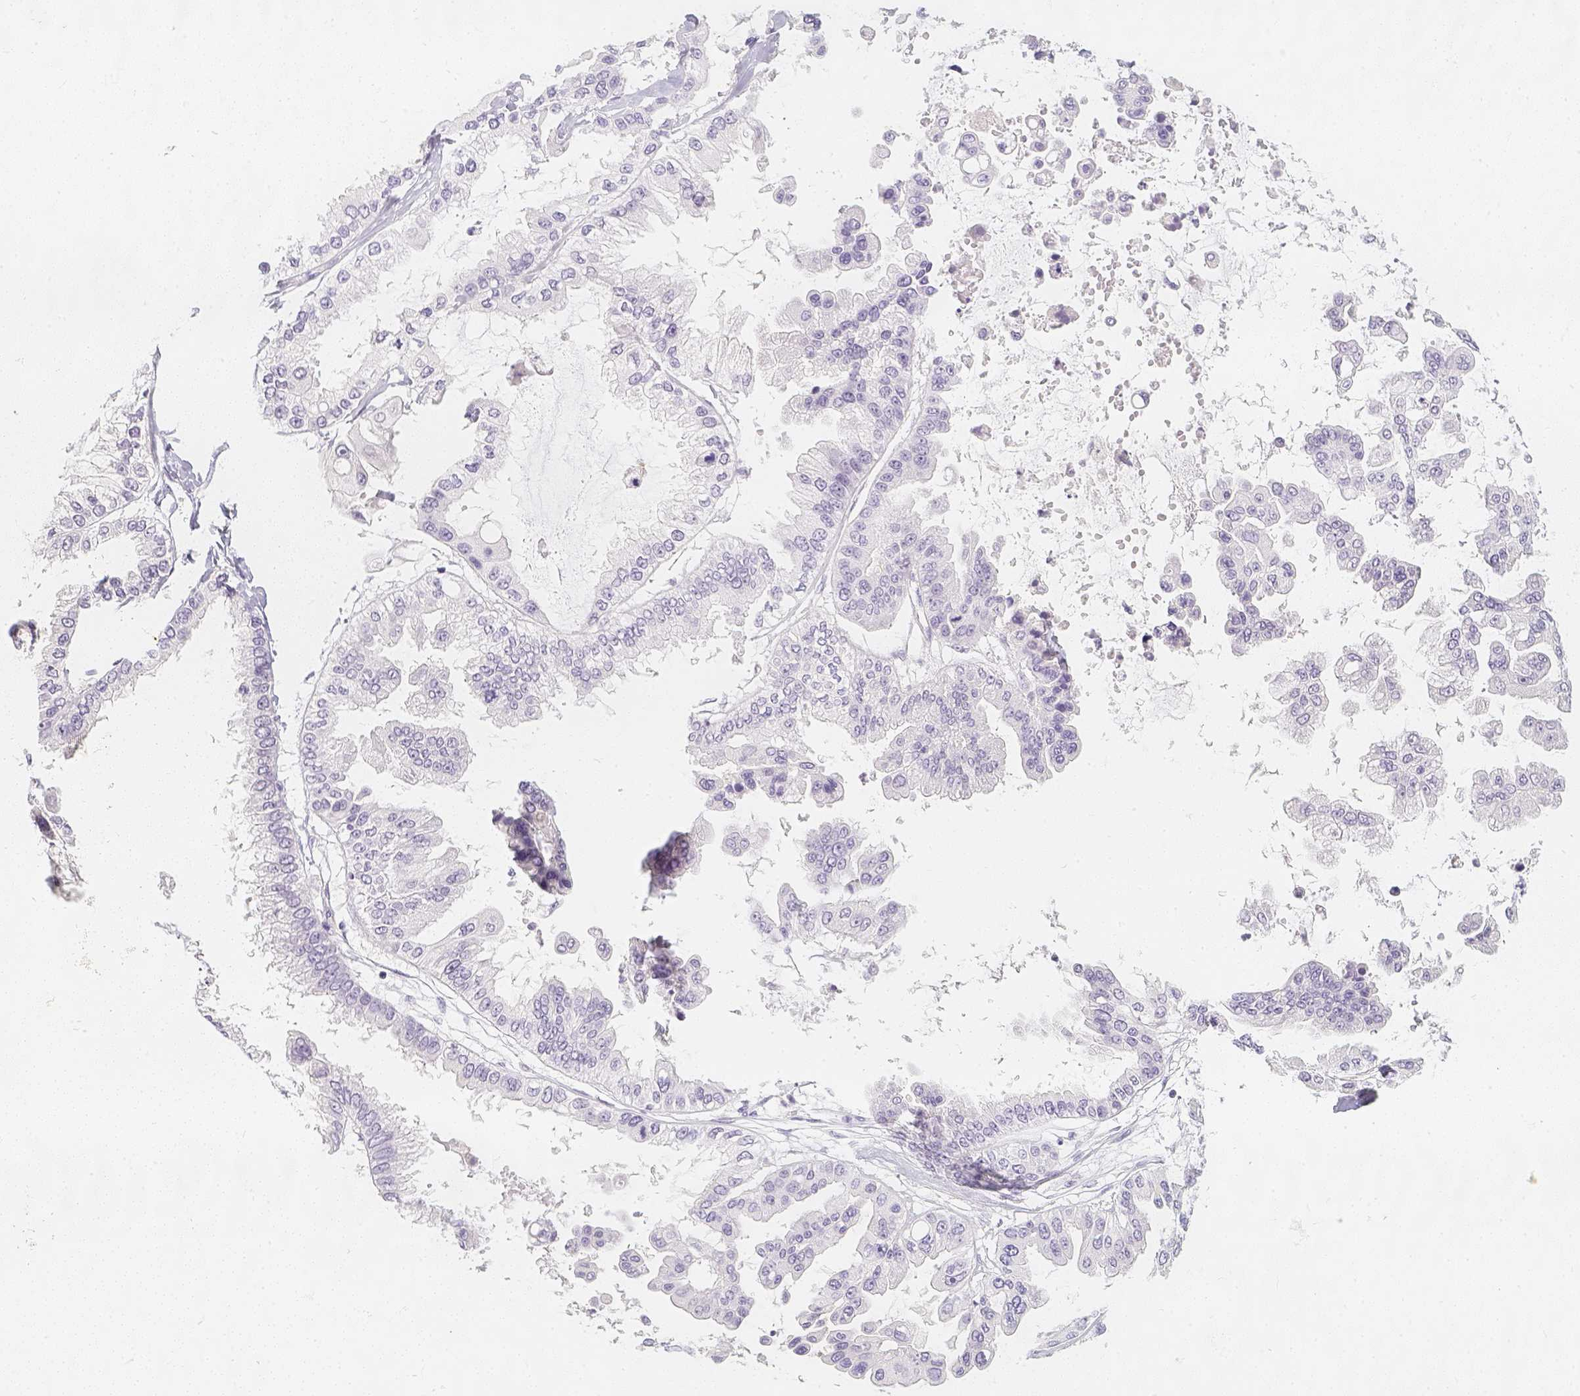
{"staining": {"intensity": "negative", "quantity": "none", "location": "none"}, "tissue": "ovarian cancer", "cell_type": "Tumor cells", "image_type": "cancer", "snomed": [{"axis": "morphology", "description": "Cystadenocarcinoma, serous, NOS"}, {"axis": "topography", "description": "Ovary"}], "caption": "There is no significant staining in tumor cells of ovarian cancer (serous cystadenocarcinoma).", "gene": "SLC18A1", "patient": {"sex": "female", "age": 56}}